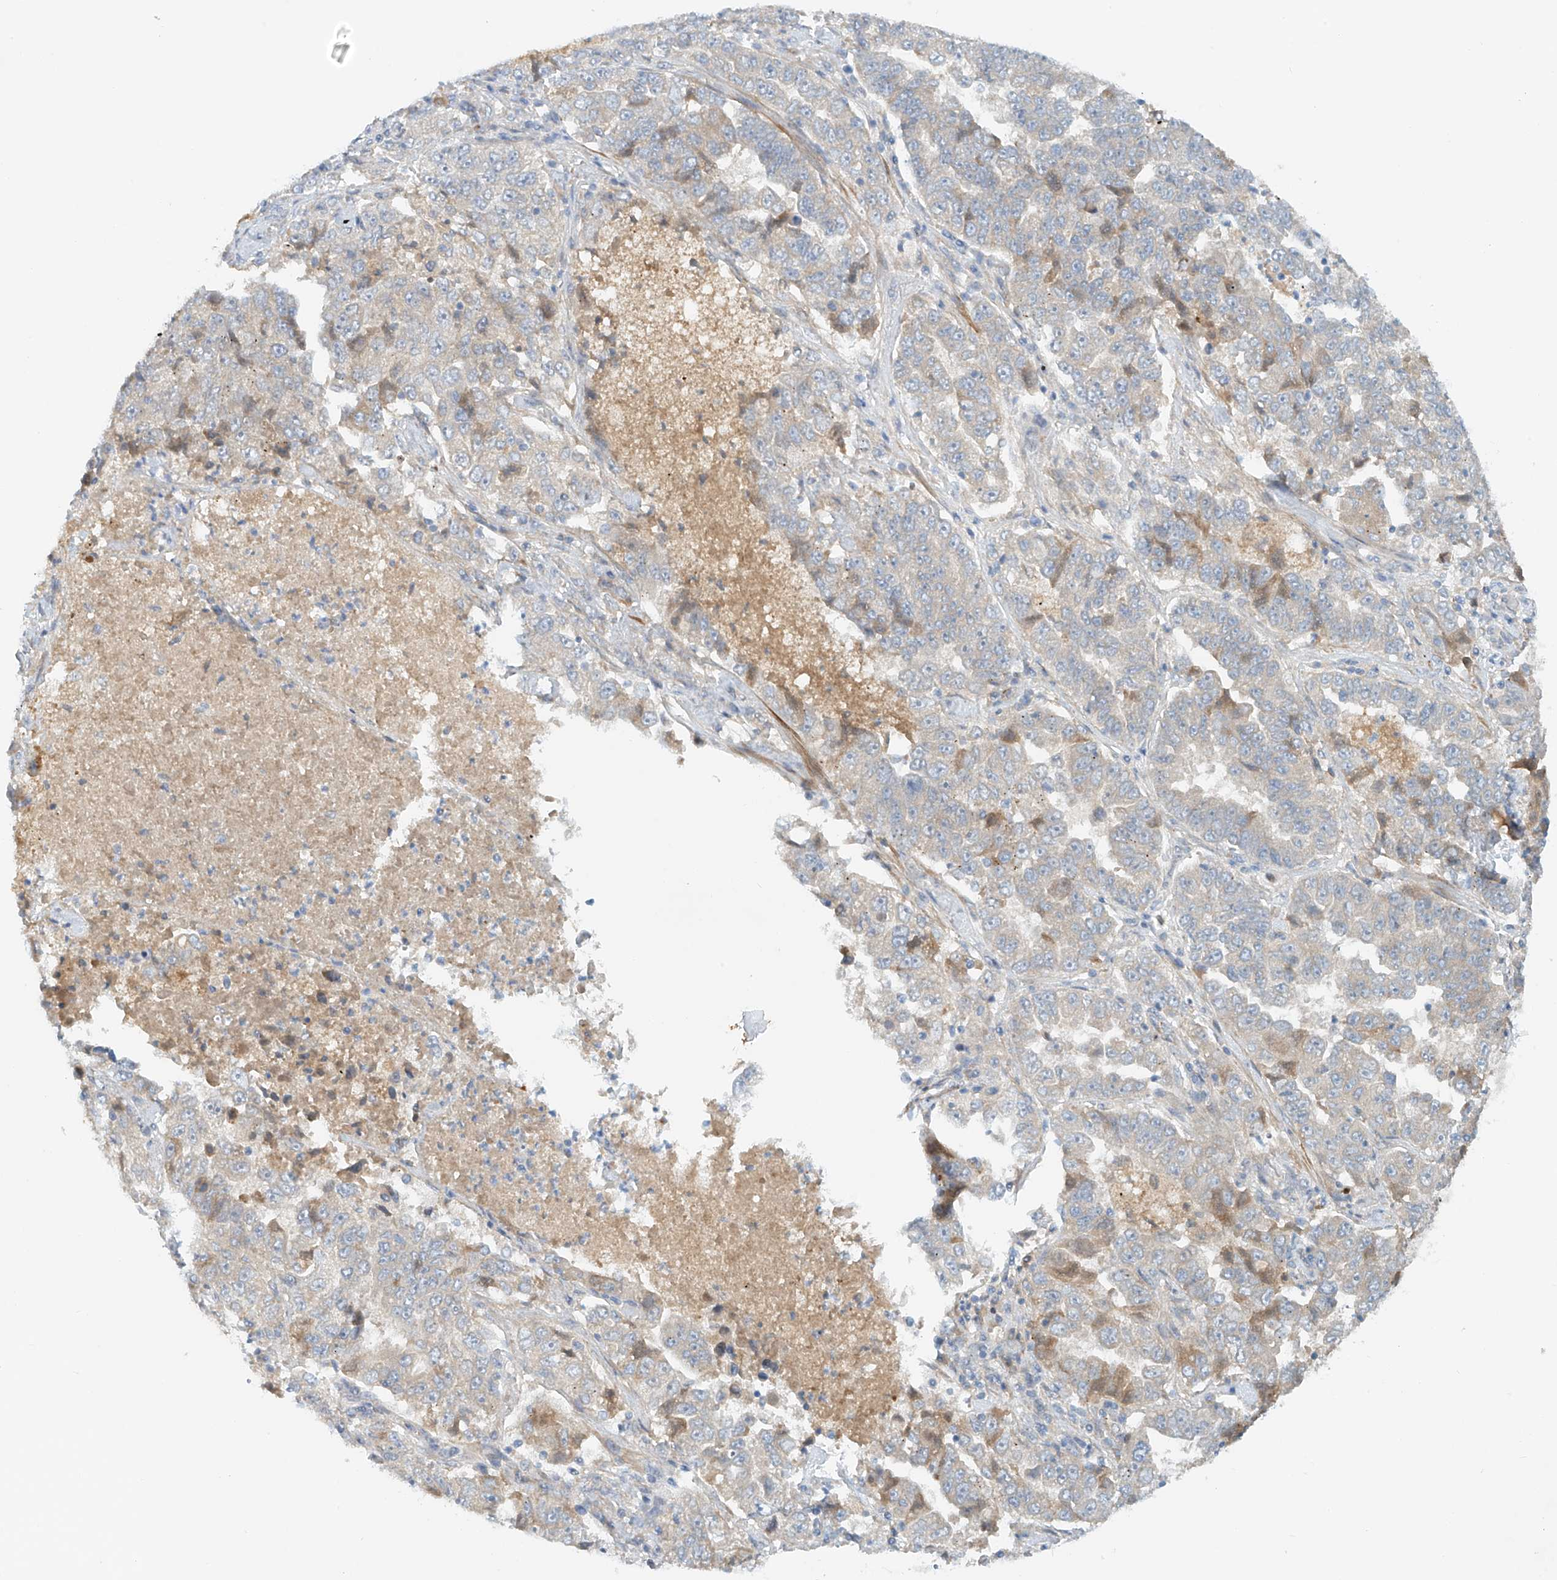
{"staining": {"intensity": "moderate", "quantity": "<25%", "location": "cytoplasmic/membranous"}, "tissue": "lung cancer", "cell_type": "Tumor cells", "image_type": "cancer", "snomed": [{"axis": "morphology", "description": "Adenocarcinoma, NOS"}, {"axis": "topography", "description": "Lung"}], "caption": "Human lung cancer (adenocarcinoma) stained for a protein (brown) shows moderate cytoplasmic/membranous positive expression in about <25% of tumor cells.", "gene": "LYRM9", "patient": {"sex": "female", "age": 51}}